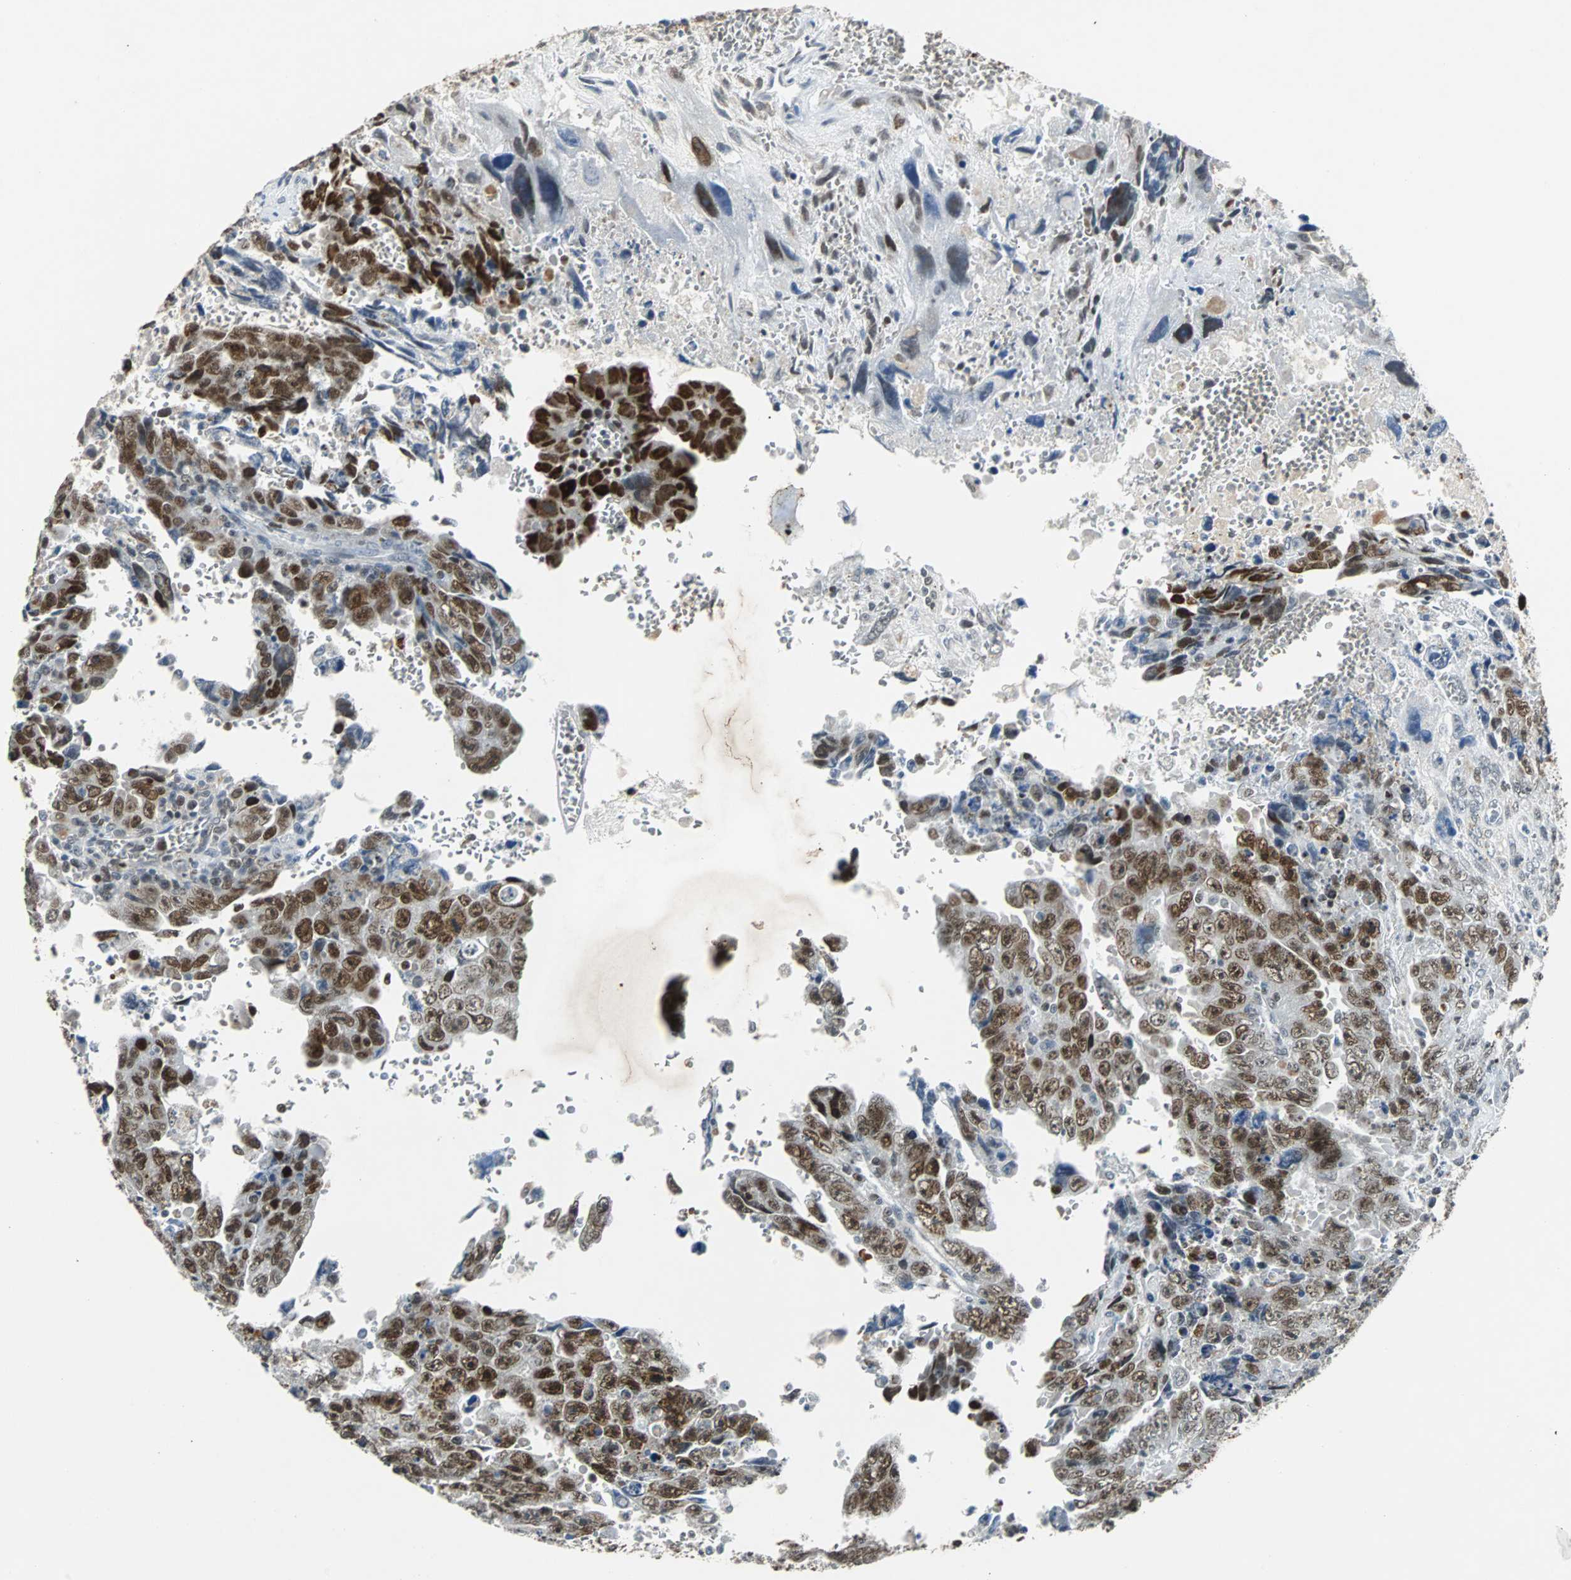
{"staining": {"intensity": "strong", "quantity": ">75%", "location": "nuclear"}, "tissue": "testis cancer", "cell_type": "Tumor cells", "image_type": "cancer", "snomed": [{"axis": "morphology", "description": "Carcinoma, Embryonal, NOS"}, {"axis": "topography", "description": "Testis"}], "caption": "A micrograph of human testis cancer stained for a protein shows strong nuclear brown staining in tumor cells. (DAB IHC with brightfield microscopy, high magnification).", "gene": "HLX", "patient": {"sex": "male", "age": 28}}